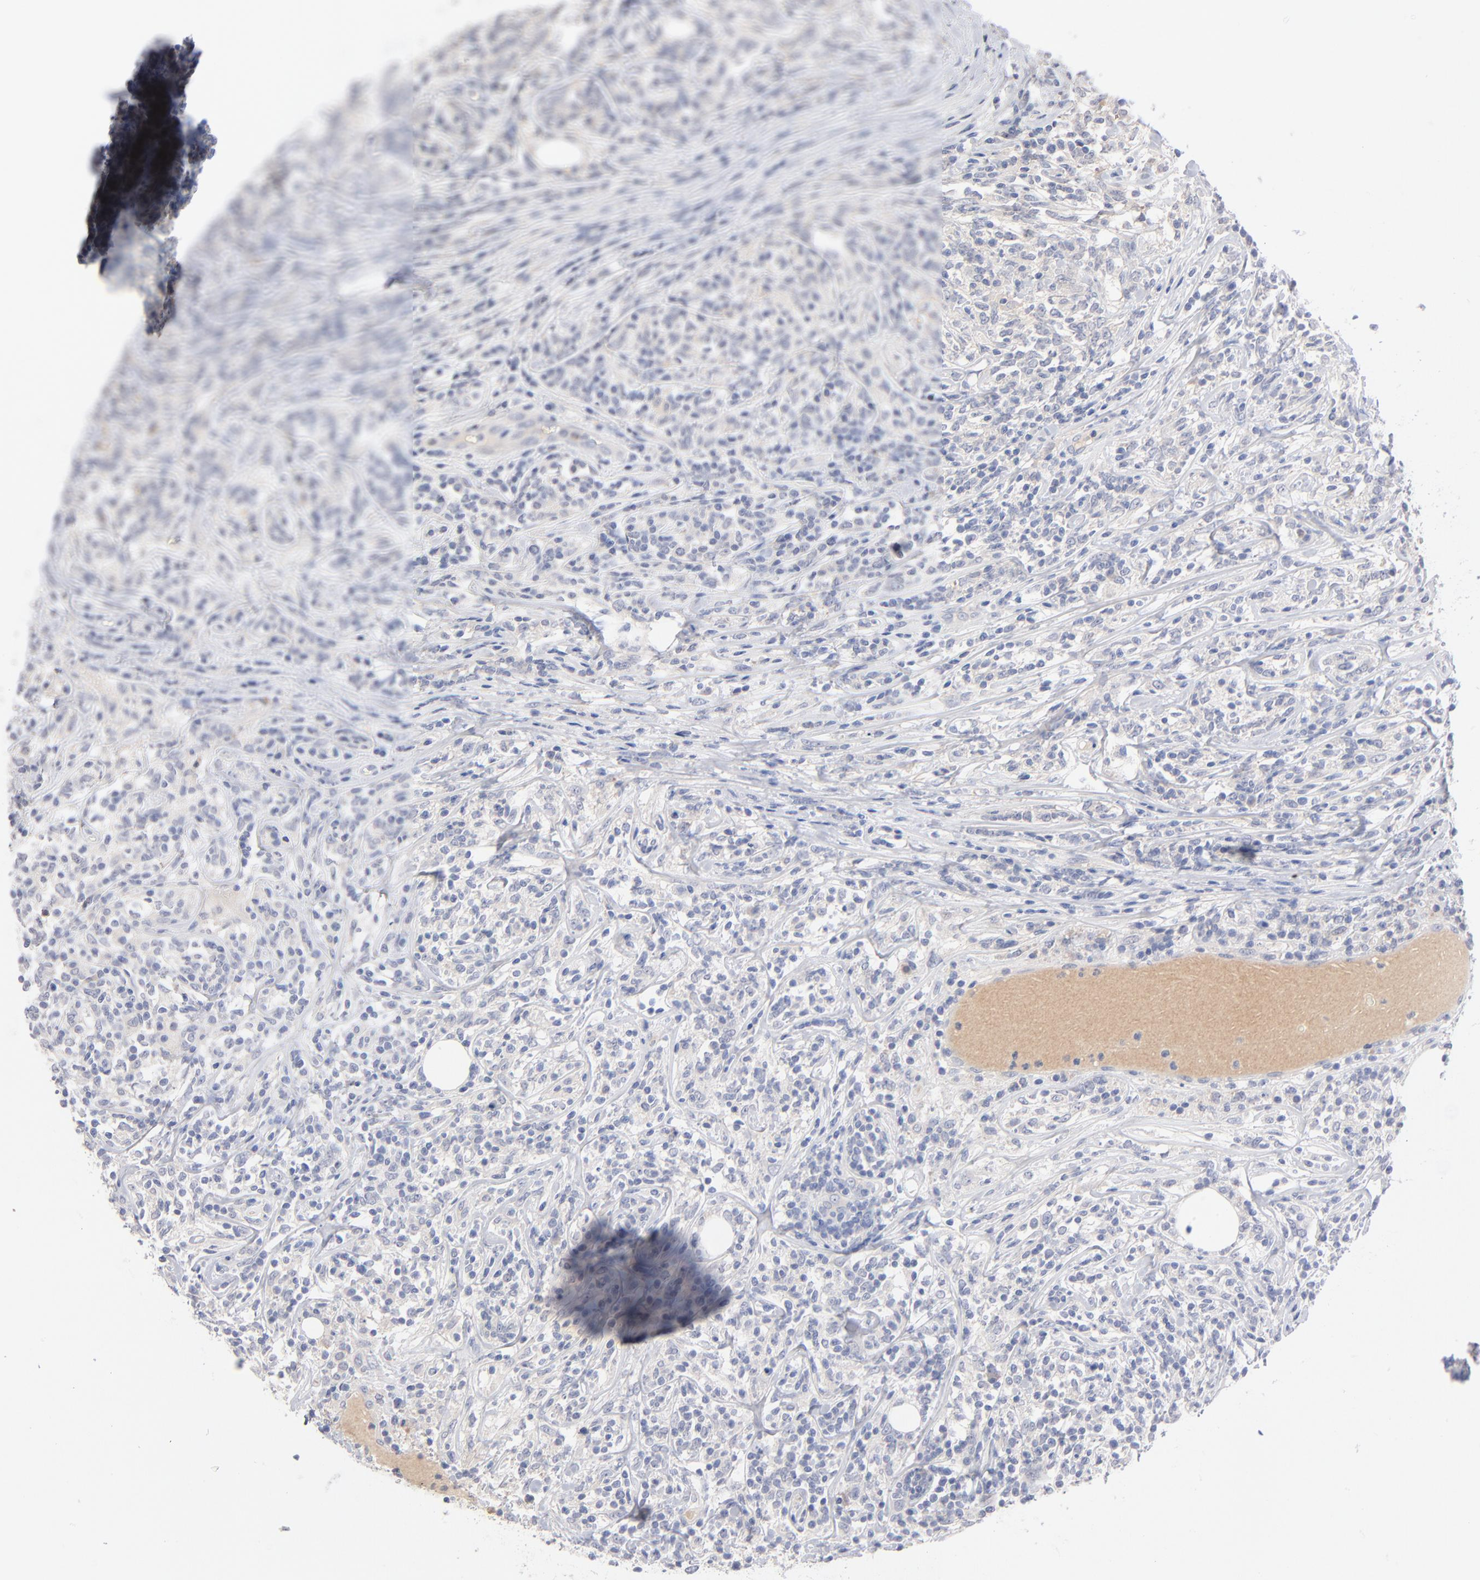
{"staining": {"intensity": "weak", "quantity": "<25%", "location": "cytoplasmic/membranous"}, "tissue": "lymphoma", "cell_type": "Tumor cells", "image_type": "cancer", "snomed": [{"axis": "morphology", "description": "Malignant lymphoma, non-Hodgkin's type, High grade"}, {"axis": "topography", "description": "Lymph node"}], "caption": "The immunohistochemistry (IHC) histopathology image has no significant staining in tumor cells of high-grade malignant lymphoma, non-Hodgkin's type tissue. The staining was performed using DAB to visualize the protein expression in brown, while the nuclei were stained in blue with hematoxylin (Magnification: 20x).", "gene": "F12", "patient": {"sex": "female", "age": 84}}